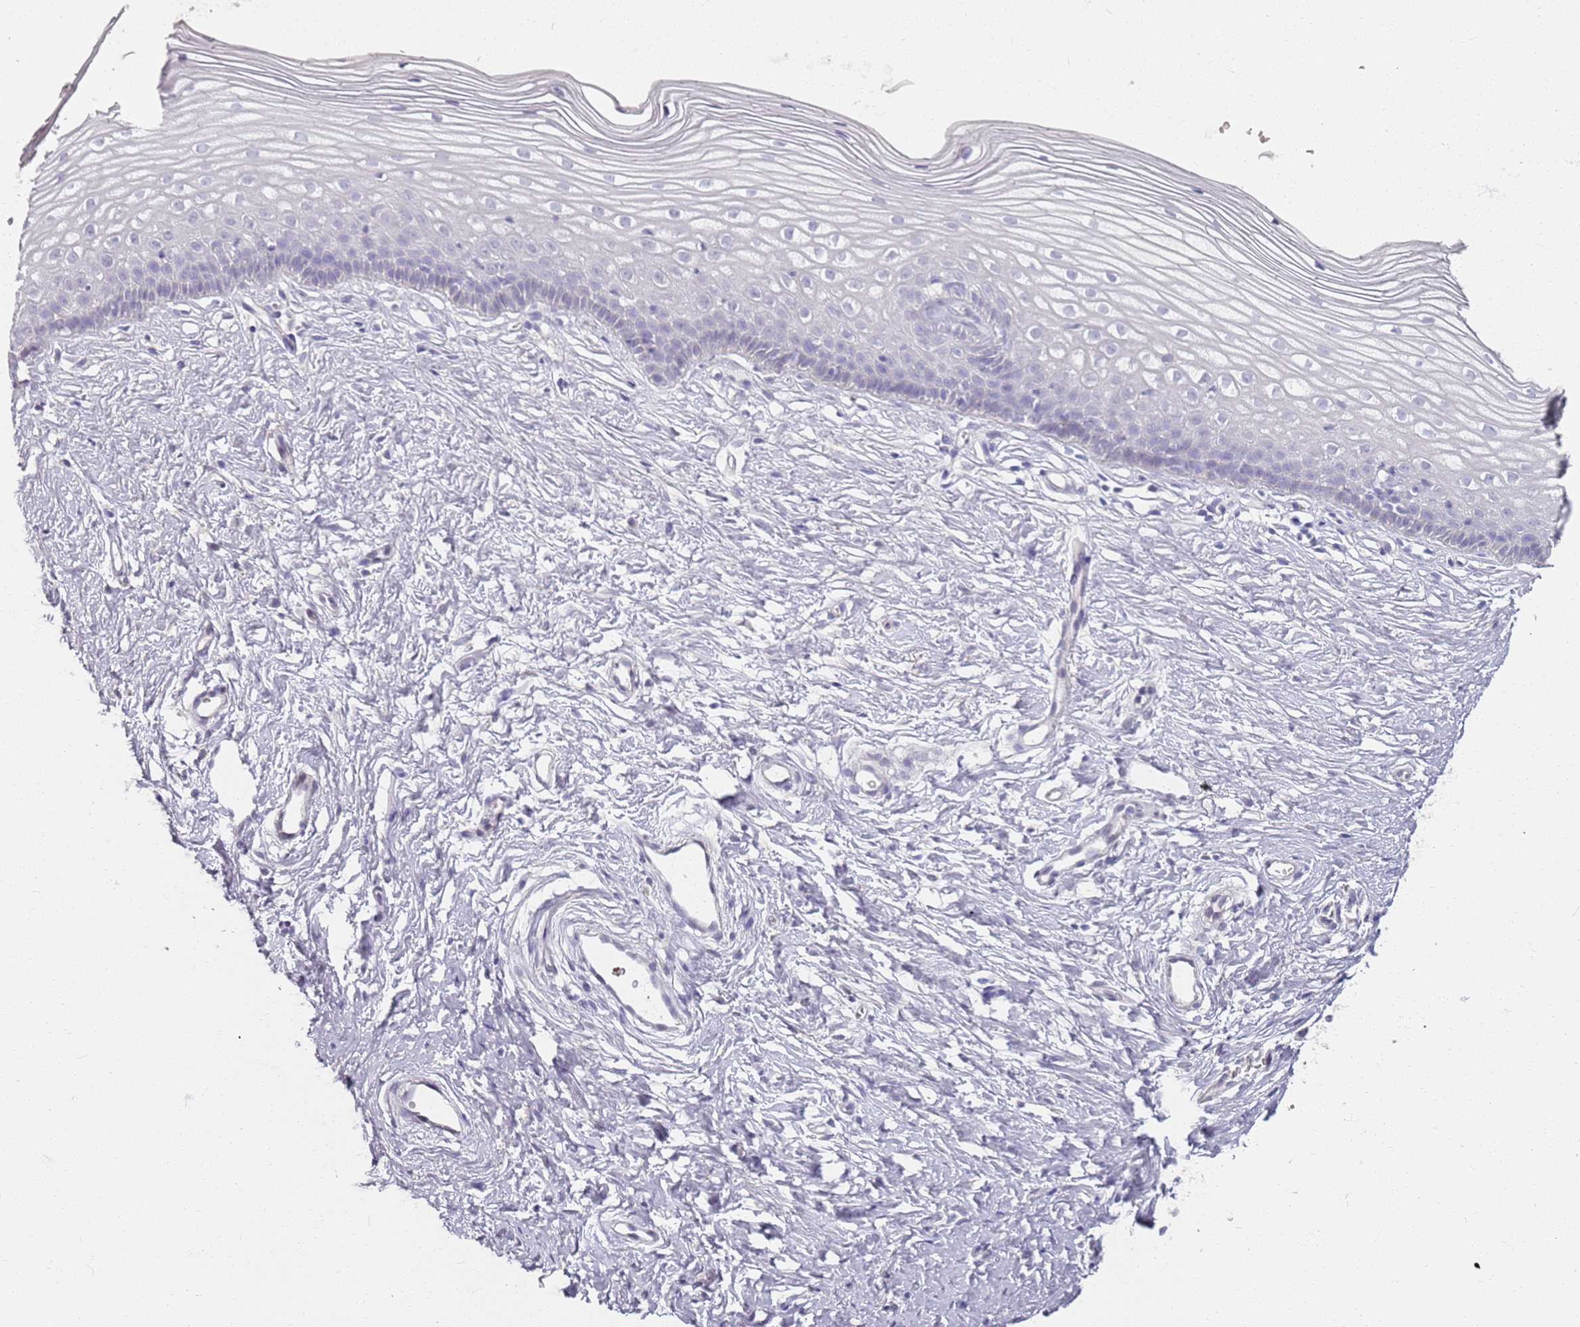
{"staining": {"intensity": "negative", "quantity": "none", "location": "none"}, "tissue": "cervix", "cell_type": "Glandular cells", "image_type": "normal", "snomed": [{"axis": "morphology", "description": "Normal tissue, NOS"}, {"axis": "topography", "description": "Cervix"}], "caption": "DAB (3,3'-diaminobenzidine) immunohistochemical staining of benign human cervix displays no significant staining in glandular cells.", "gene": "CD40LG", "patient": {"sex": "female", "age": 40}}